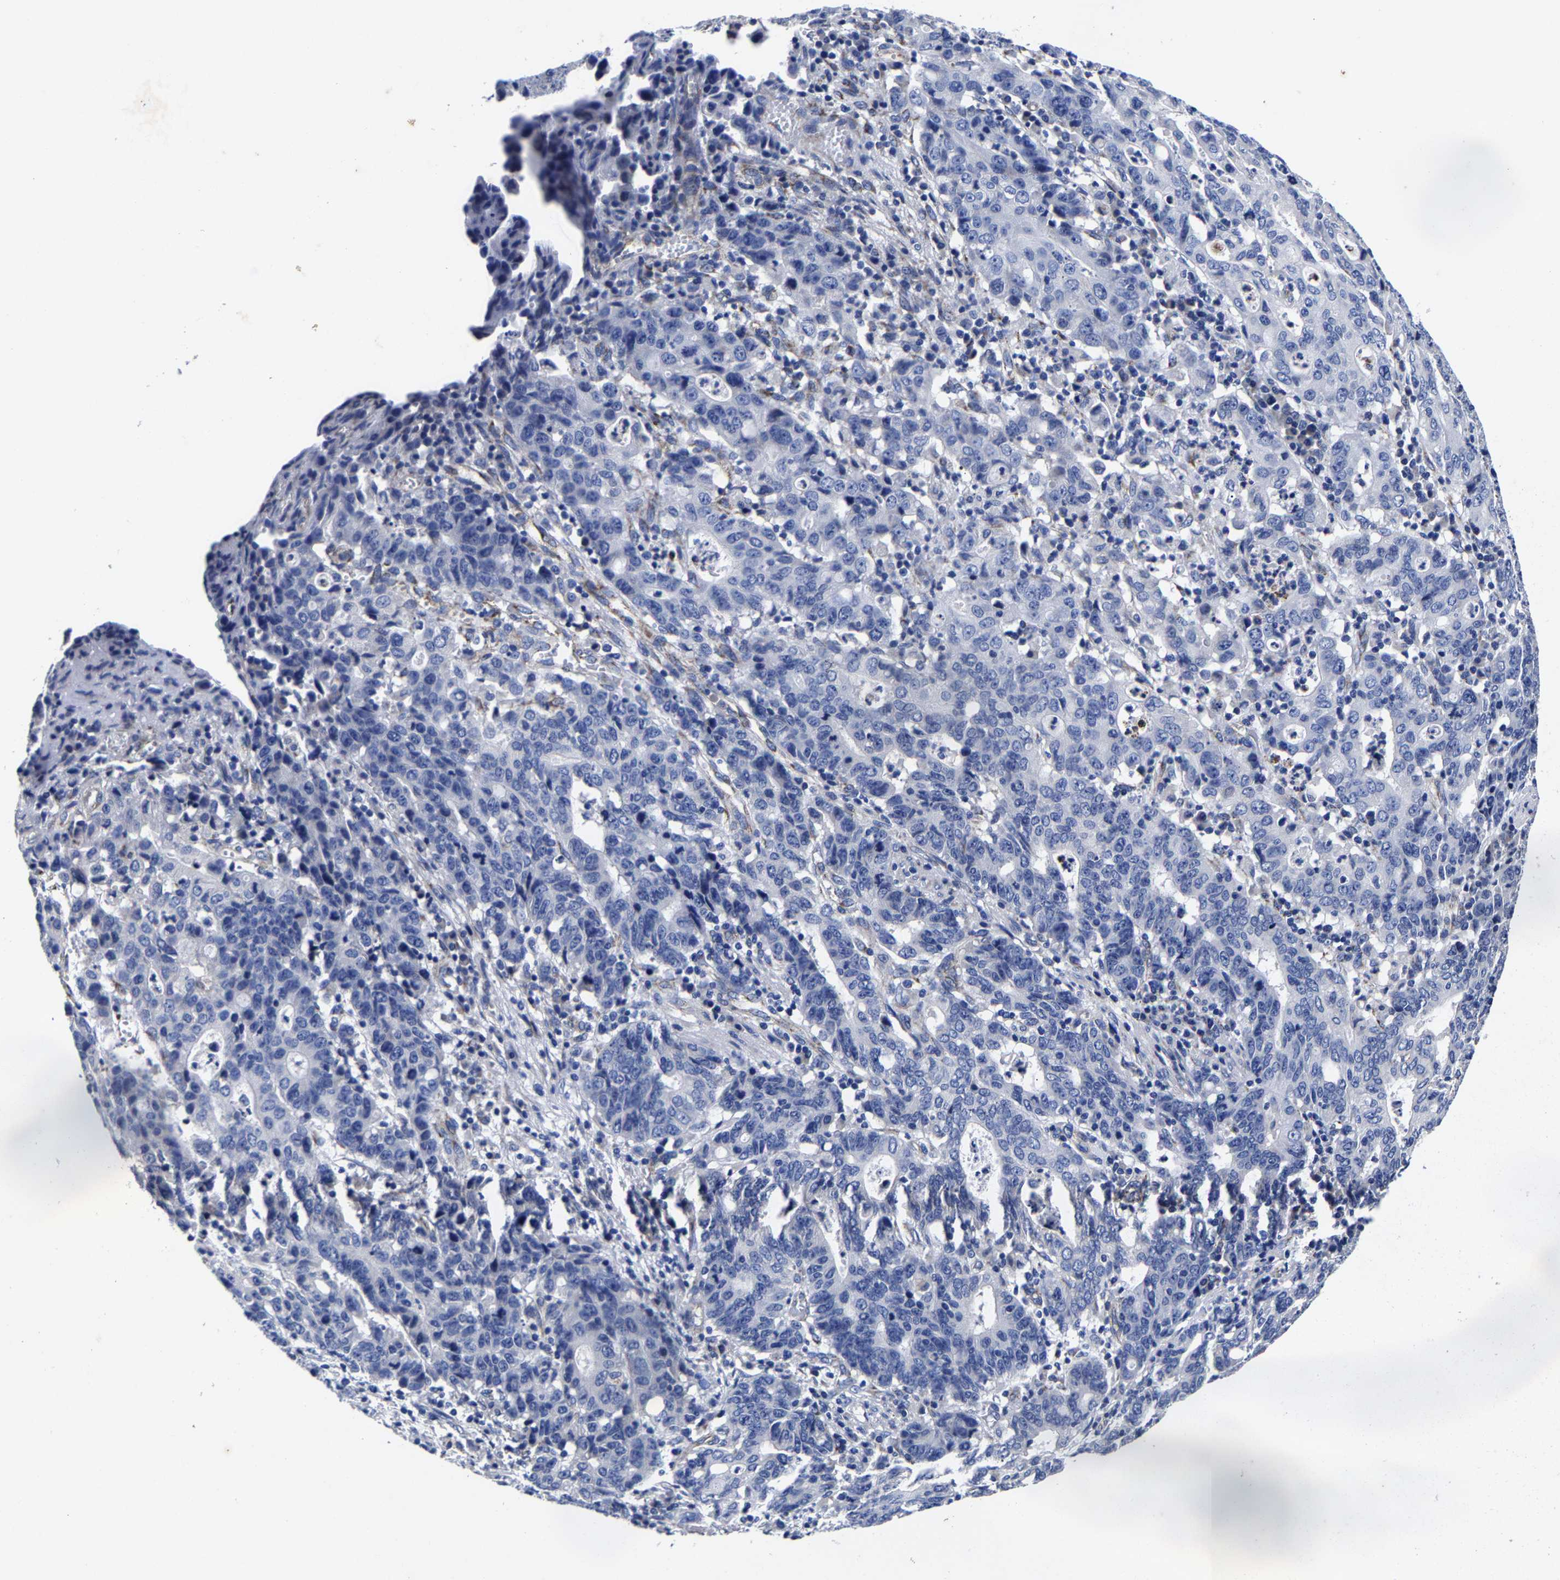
{"staining": {"intensity": "negative", "quantity": "none", "location": "none"}, "tissue": "stomach cancer", "cell_type": "Tumor cells", "image_type": "cancer", "snomed": [{"axis": "morphology", "description": "Adenocarcinoma, NOS"}, {"axis": "topography", "description": "Stomach, upper"}], "caption": "High magnification brightfield microscopy of stomach cancer (adenocarcinoma) stained with DAB (3,3'-diaminobenzidine) (brown) and counterstained with hematoxylin (blue): tumor cells show no significant expression.", "gene": "AASS", "patient": {"sex": "male", "age": 69}}